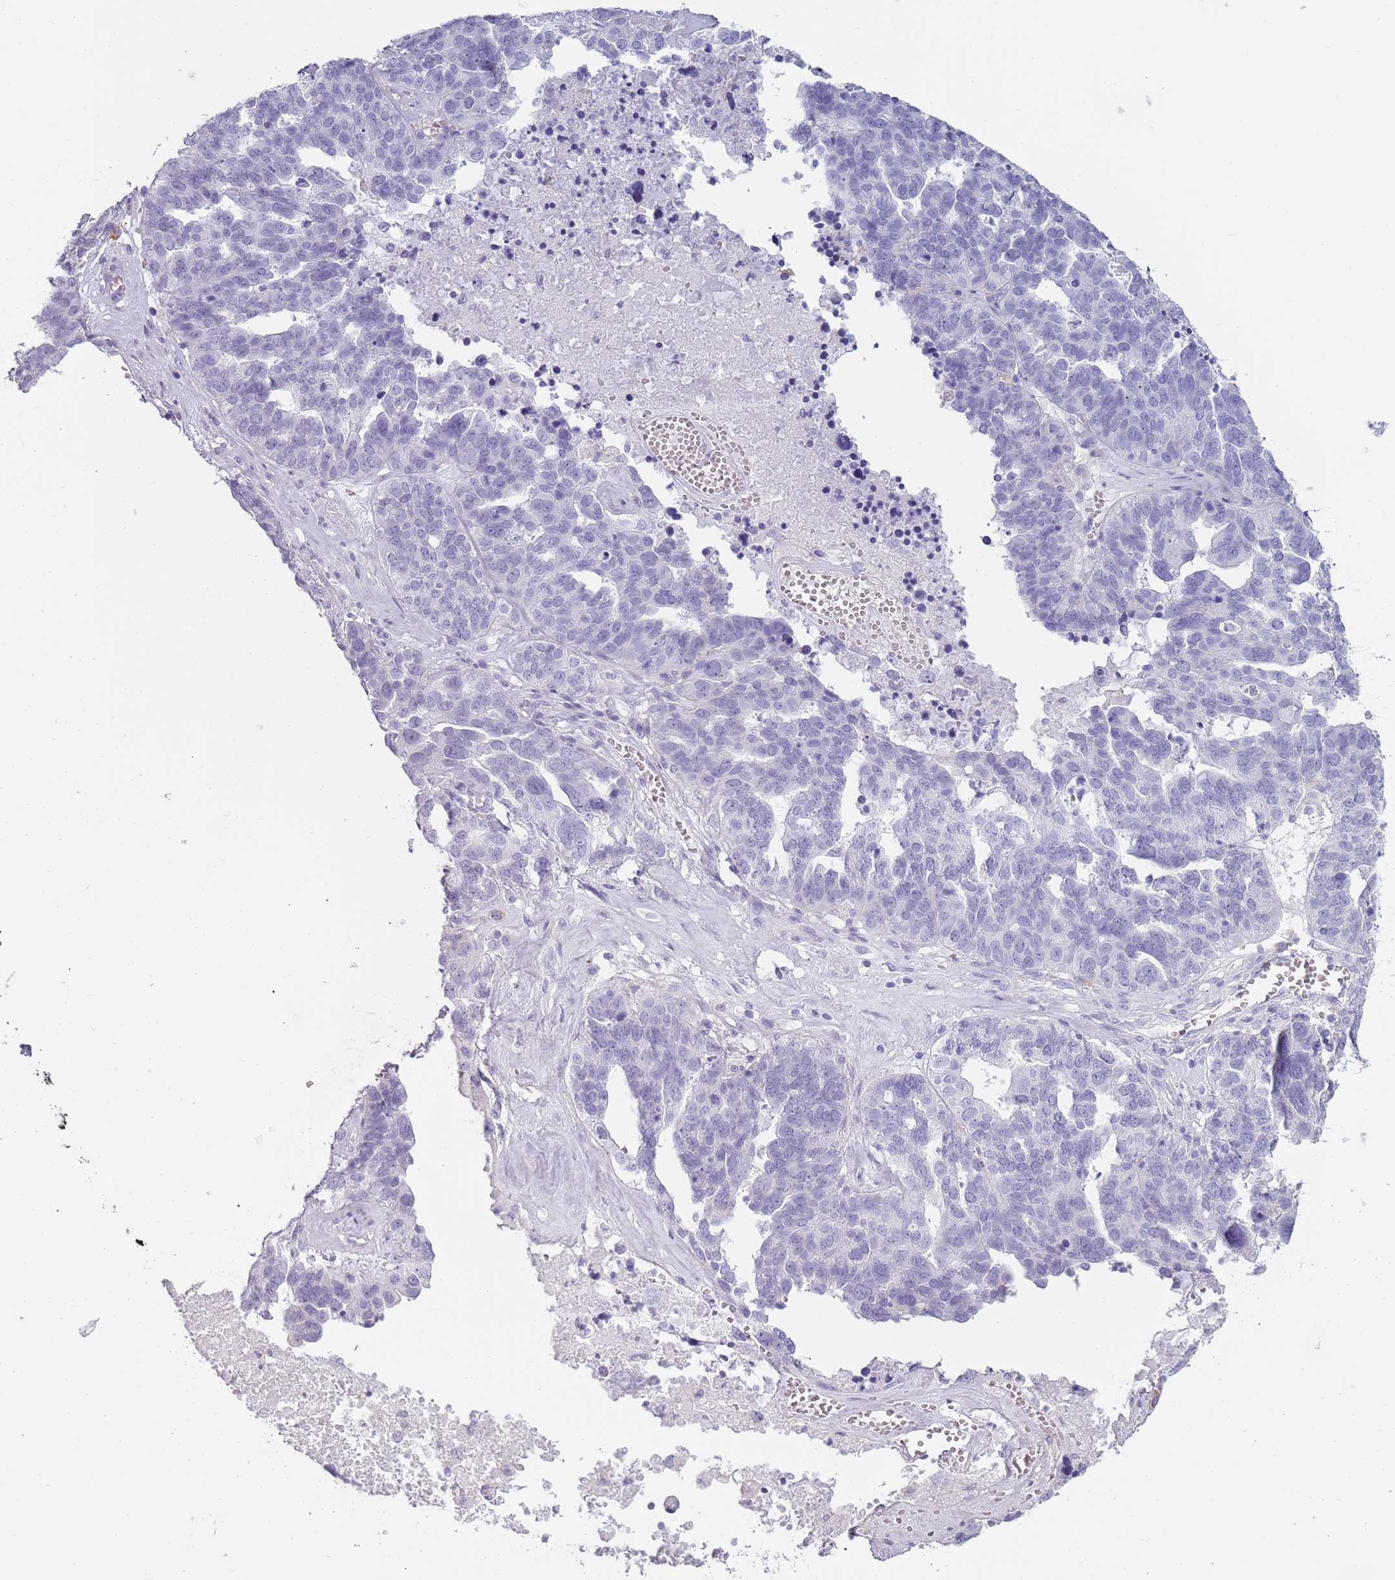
{"staining": {"intensity": "negative", "quantity": "none", "location": "none"}, "tissue": "ovarian cancer", "cell_type": "Tumor cells", "image_type": "cancer", "snomed": [{"axis": "morphology", "description": "Cystadenocarcinoma, serous, NOS"}, {"axis": "topography", "description": "Ovary"}], "caption": "Immunohistochemical staining of human ovarian cancer (serous cystadenocarcinoma) reveals no significant positivity in tumor cells.", "gene": "COLEC12", "patient": {"sex": "female", "age": 59}}